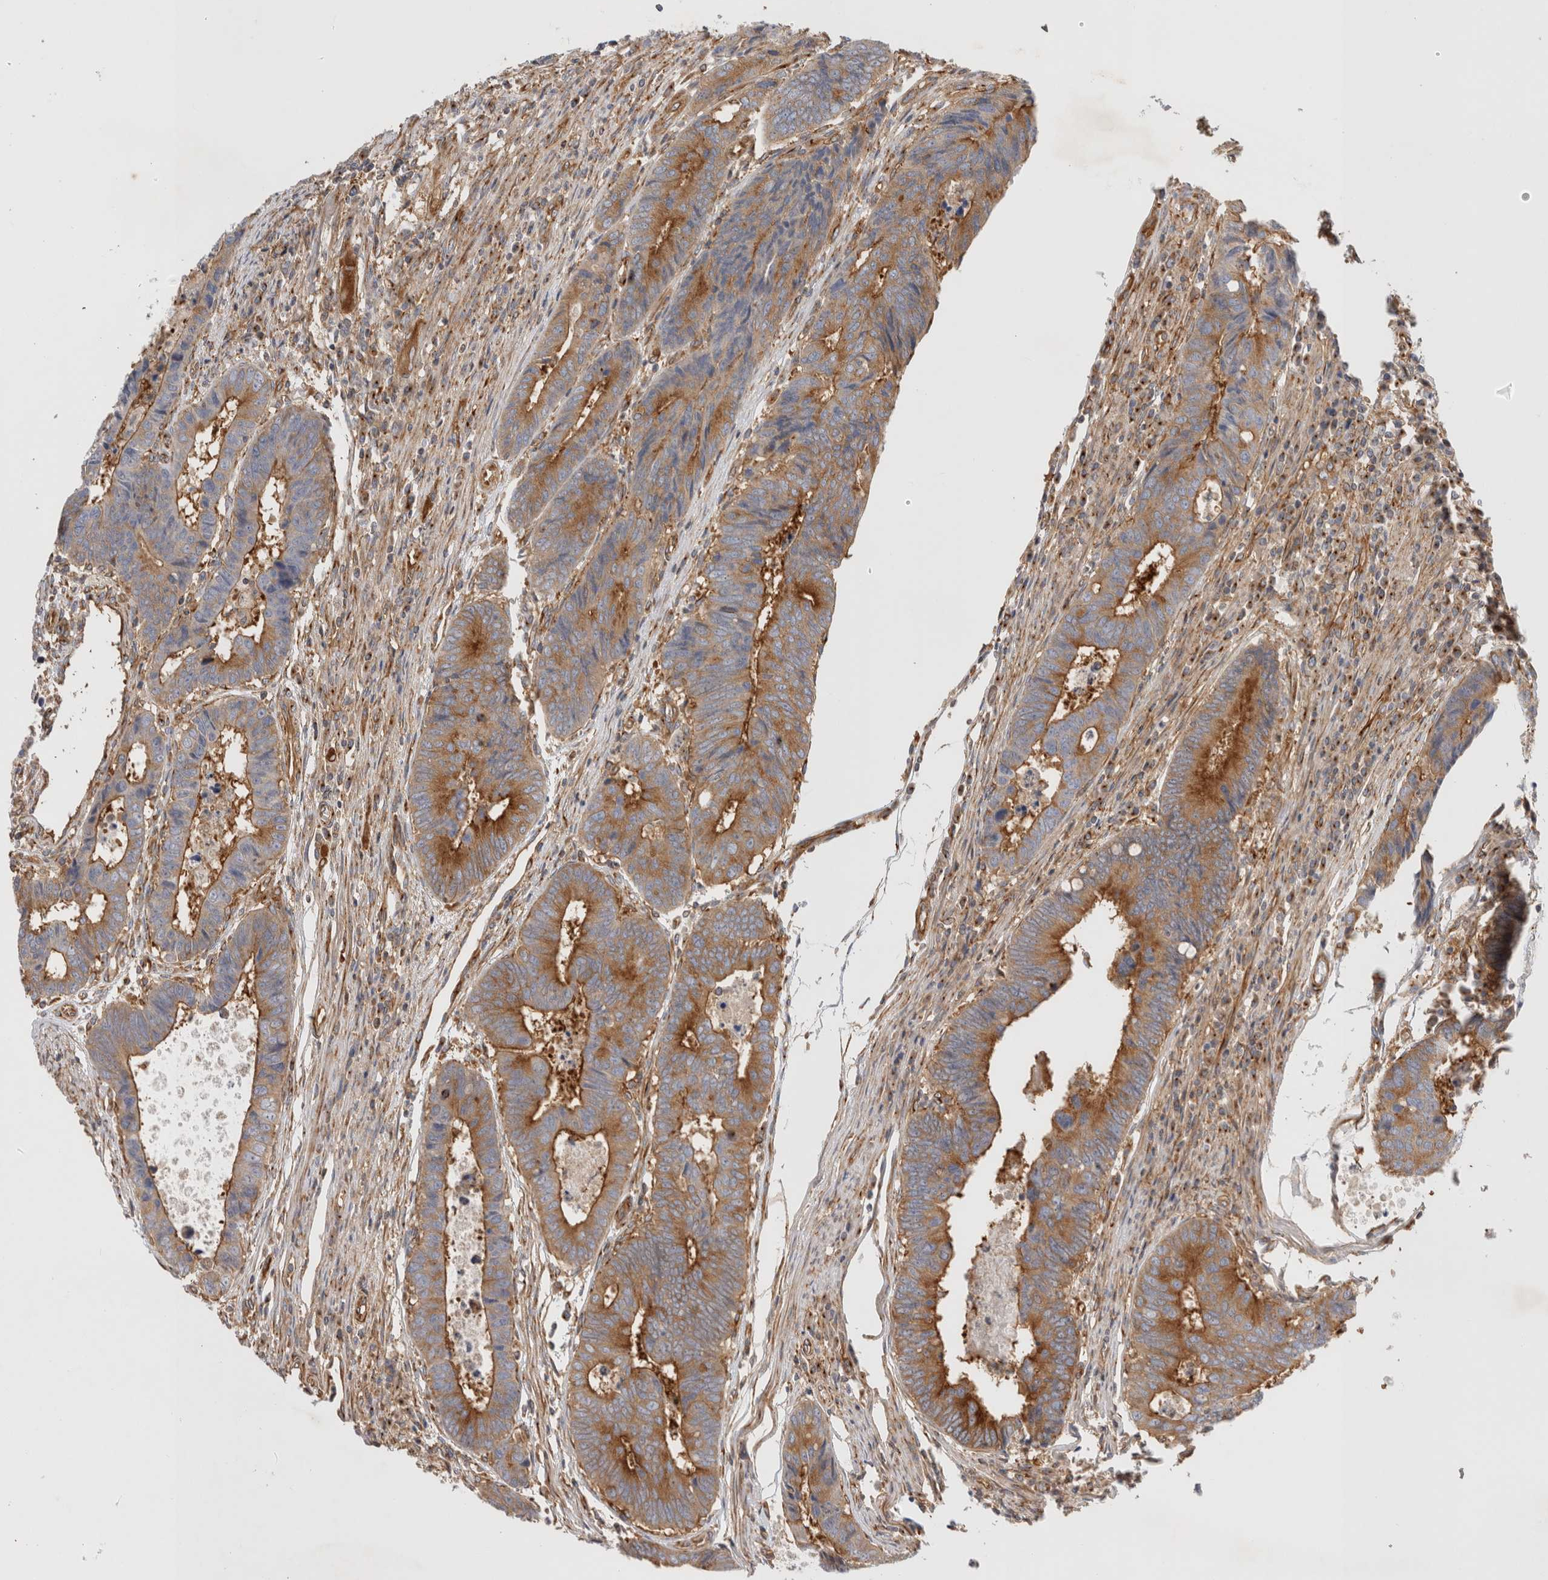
{"staining": {"intensity": "moderate", "quantity": ">75%", "location": "cytoplasmic/membranous"}, "tissue": "colorectal cancer", "cell_type": "Tumor cells", "image_type": "cancer", "snomed": [{"axis": "morphology", "description": "Adenocarcinoma, NOS"}, {"axis": "topography", "description": "Rectum"}], "caption": "This histopathology image reveals IHC staining of adenocarcinoma (colorectal), with medium moderate cytoplasmic/membranous expression in approximately >75% of tumor cells.", "gene": "GPR150", "patient": {"sex": "male", "age": 84}}